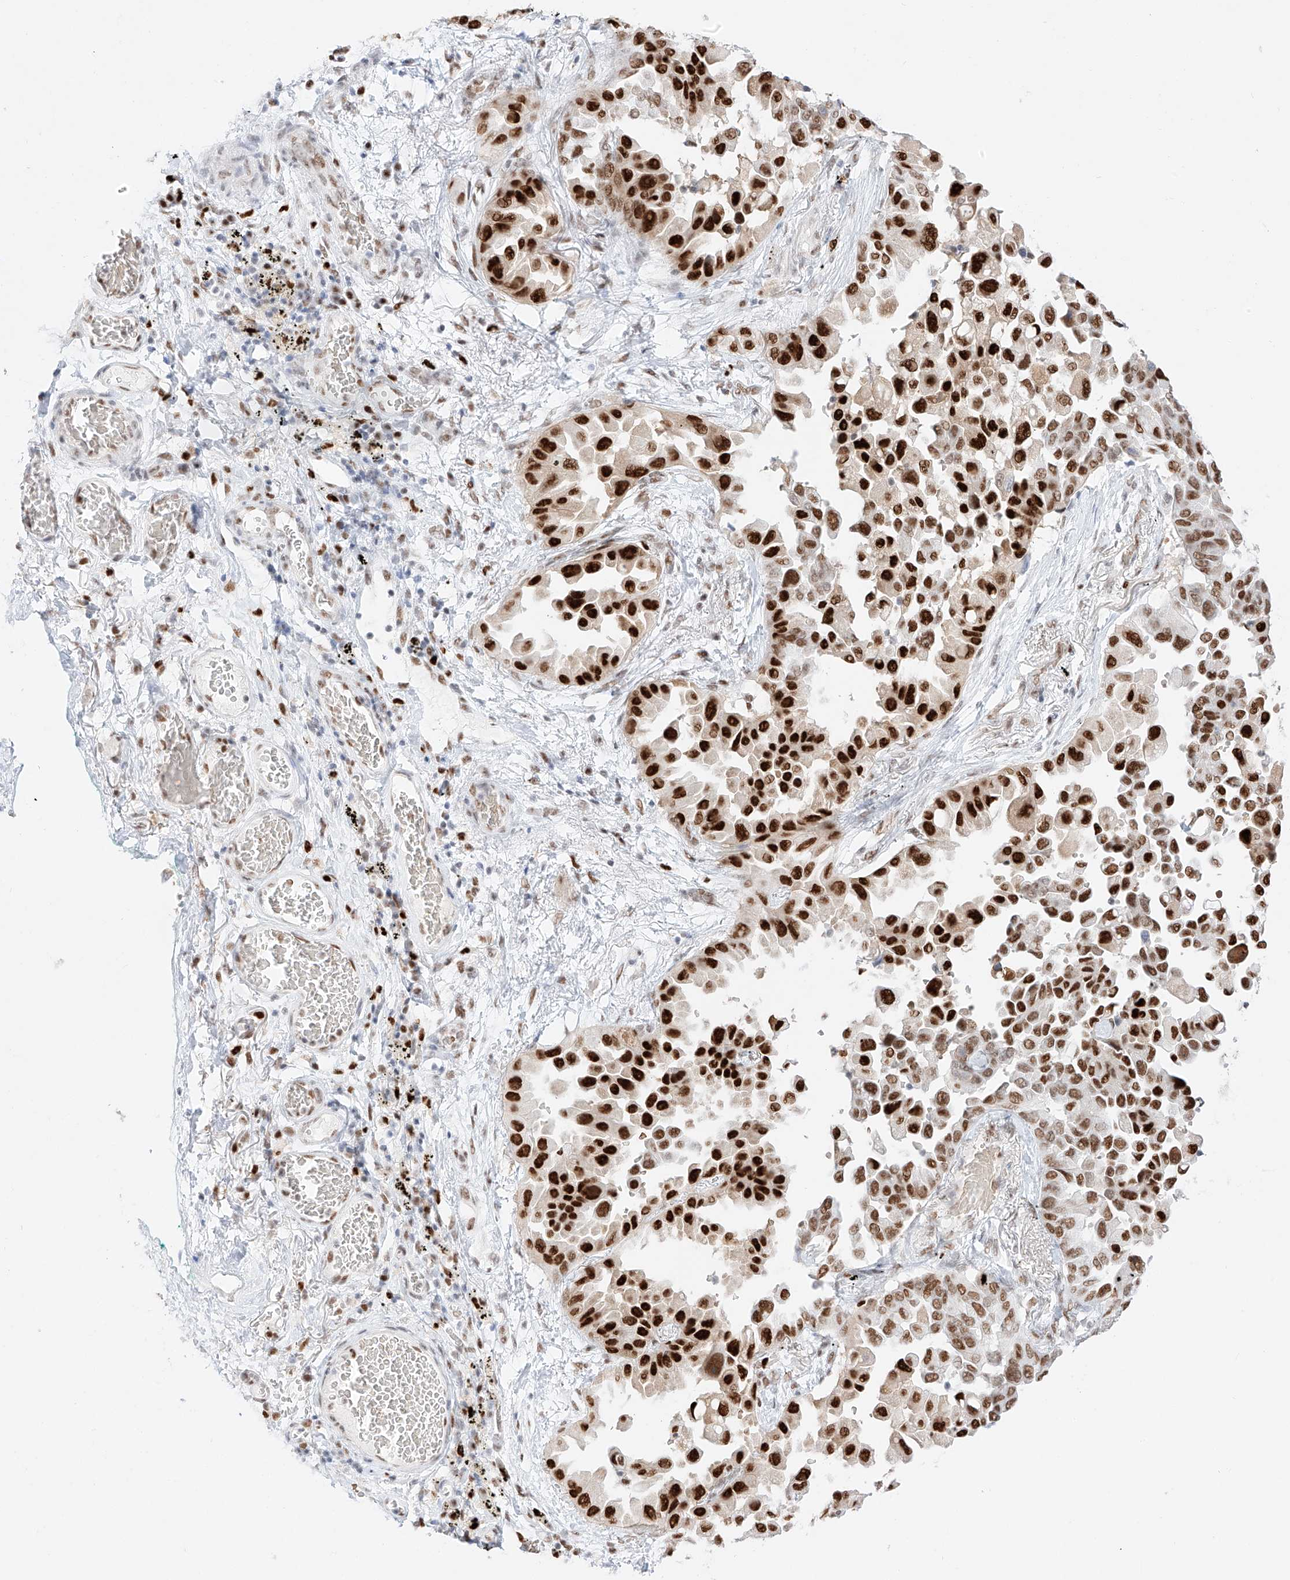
{"staining": {"intensity": "strong", "quantity": ">75%", "location": "nuclear"}, "tissue": "lung cancer", "cell_type": "Tumor cells", "image_type": "cancer", "snomed": [{"axis": "morphology", "description": "Adenocarcinoma, NOS"}, {"axis": "topography", "description": "Lung"}], "caption": "Protein expression analysis of human lung cancer reveals strong nuclear expression in approximately >75% of tumor cells.", "gene": "APIP", "patient": {"sex": "female", "age": 67}}